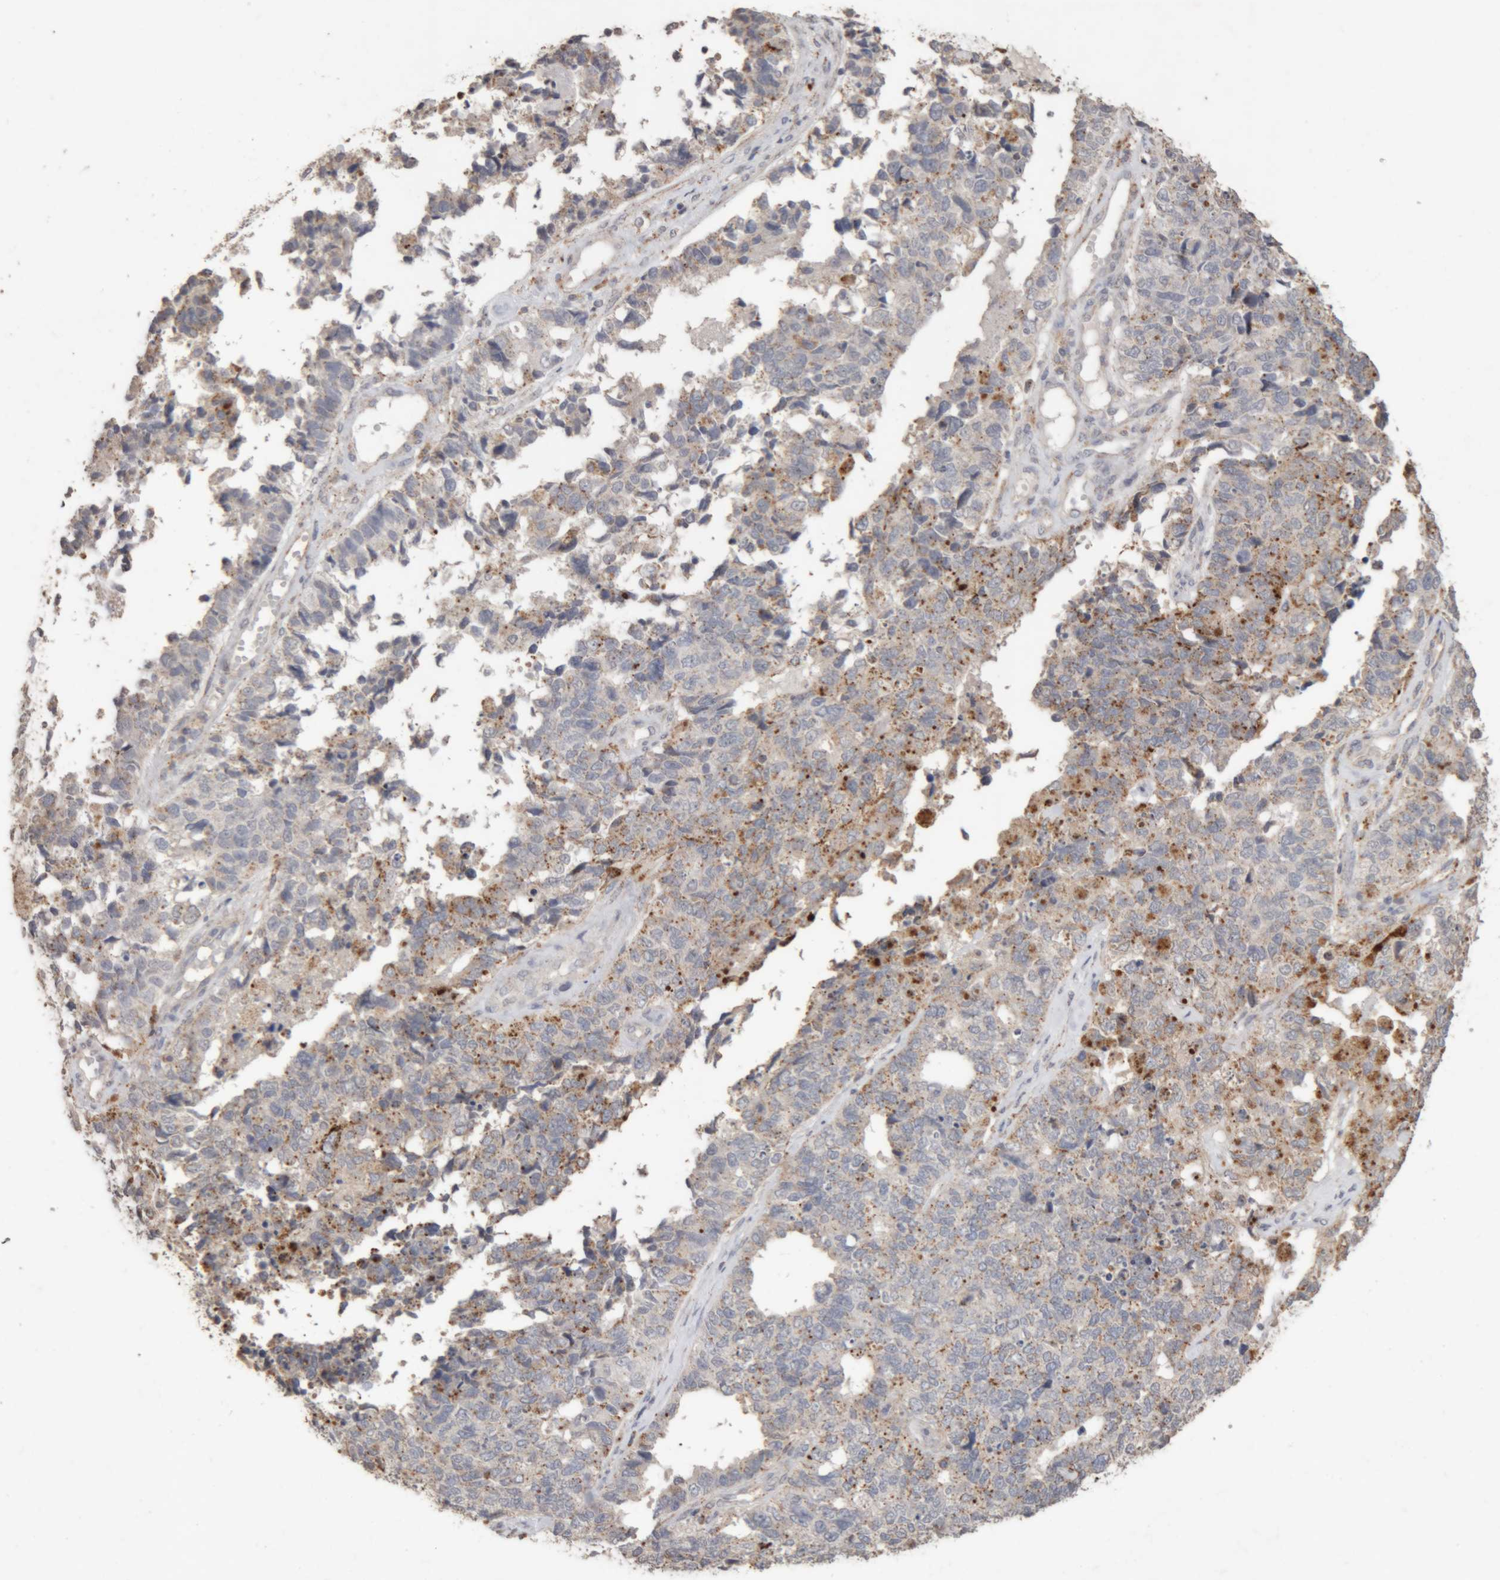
{"staining": {"intensity": "moderate", "quantity": ">75%", "location": "cytoplasmic/membranous"}, "tissue": "cervical cancer", "cell_type": "Tumor cells", "image_type": "cancer", "snomed": [{"axis": "morphology", "description": "Squamous cell carcinoma, NOS"}, {"axis": "topography", "description": "Cervix"}], "caption": "Protein staining of squamous cell carcinoma (cervical) tissue displays moderate cytoplasmic/membranous positivity in approximately >75% of tumor cells.", "gene": "ARSA", "patient": {"sex": "female", "age": 63}}